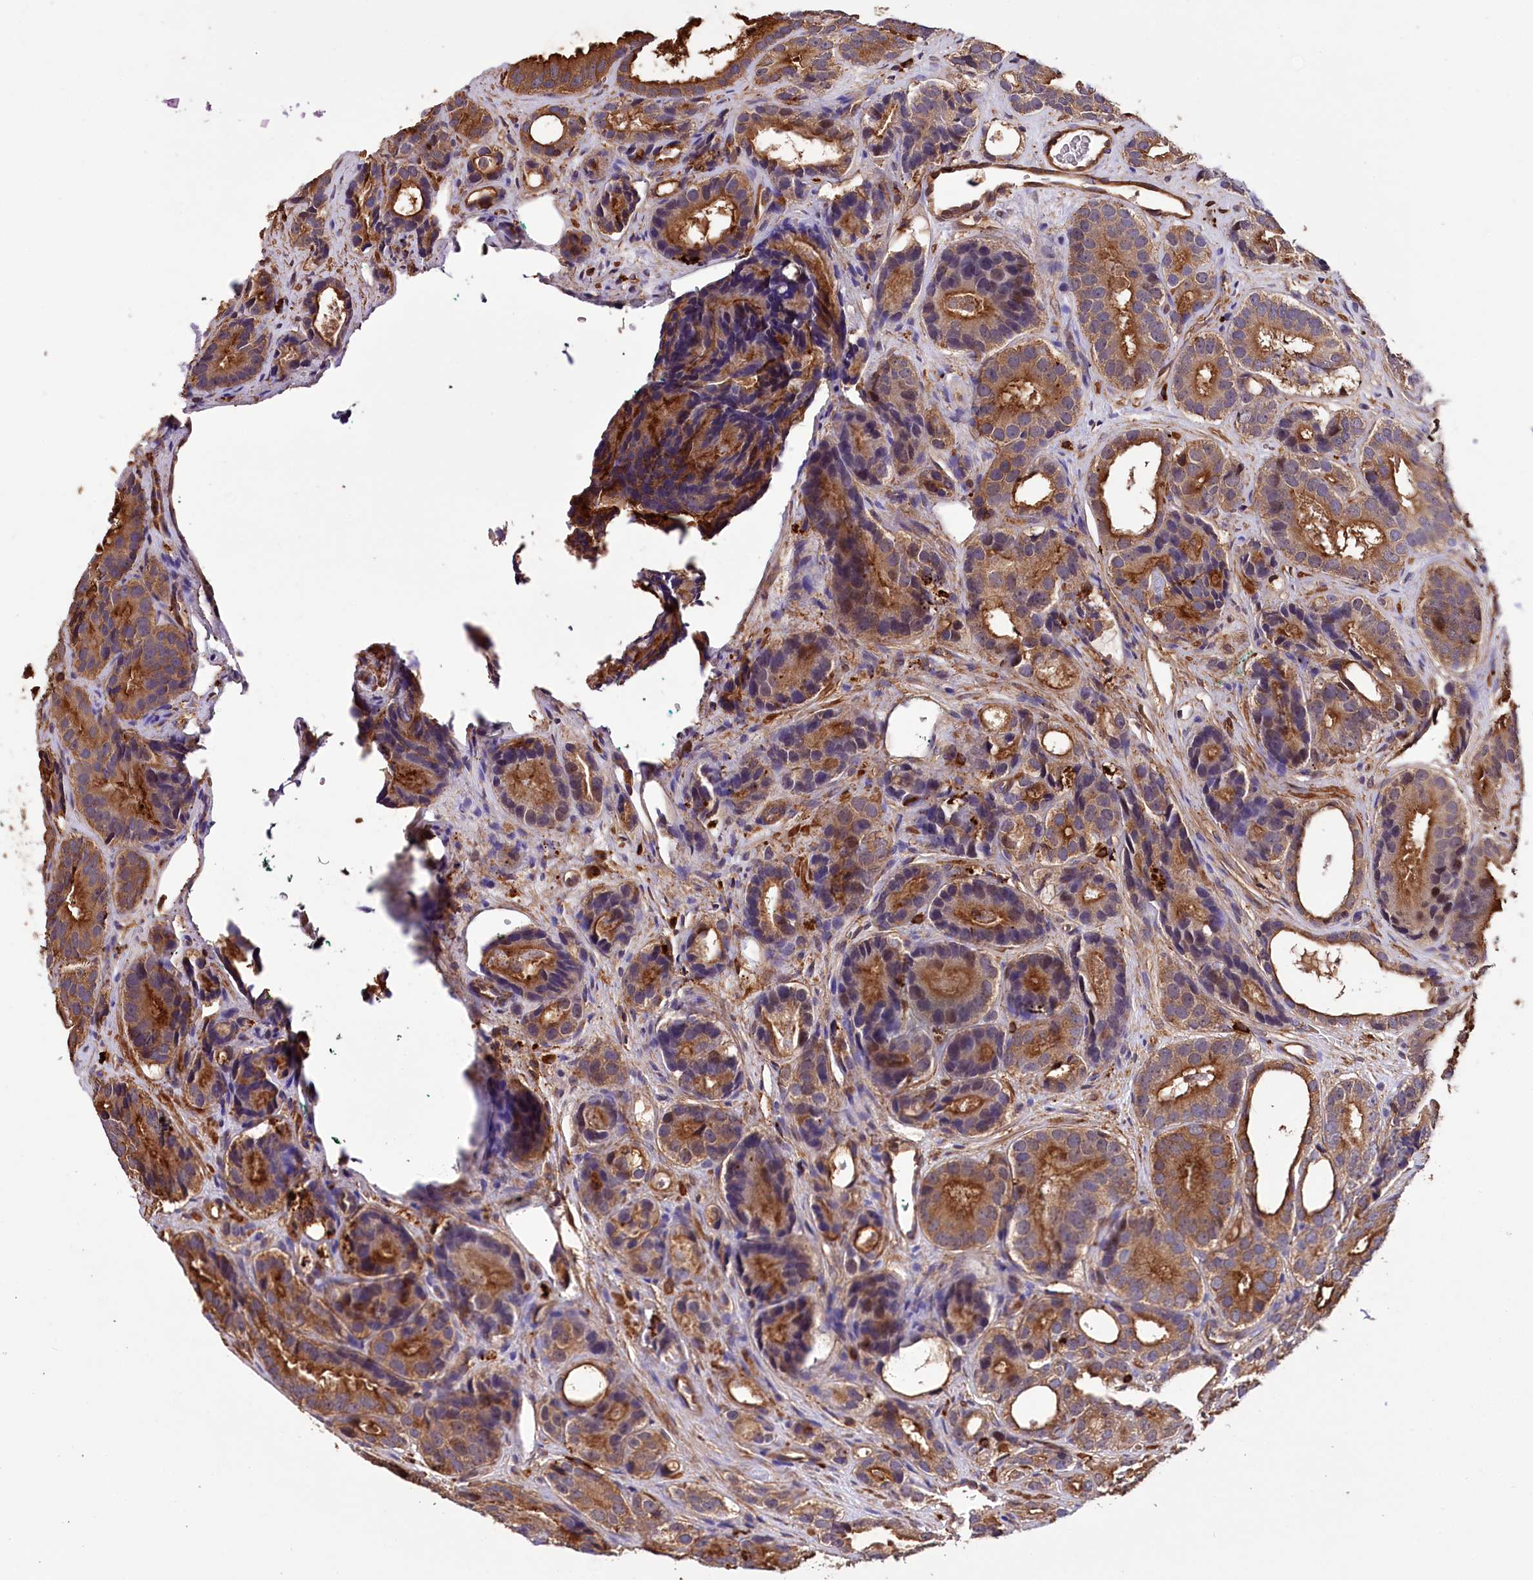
{"staining": {"intensity": "moderate", "quantity": ">75%", "location": "cytoplasmic/membranous"}, "tissue": "prostate cancer", "cell_type": "Tumor cells", "image_type": "cancer", "snomed": [{"axis": "morphology", "description": "Adenocarcinoma, High grade"}, {"axis": "topography", "description": "Prostate"}], "caption": "Moderate cytoplasmic/membranous staining for a protein is appreciated in approximately >75% of tumor cells of prostate cancer (adenocarcinoma (high-grade)) using IHC.", "gene": "DPP3", "patient": {"sex": "male", "age": 56}}